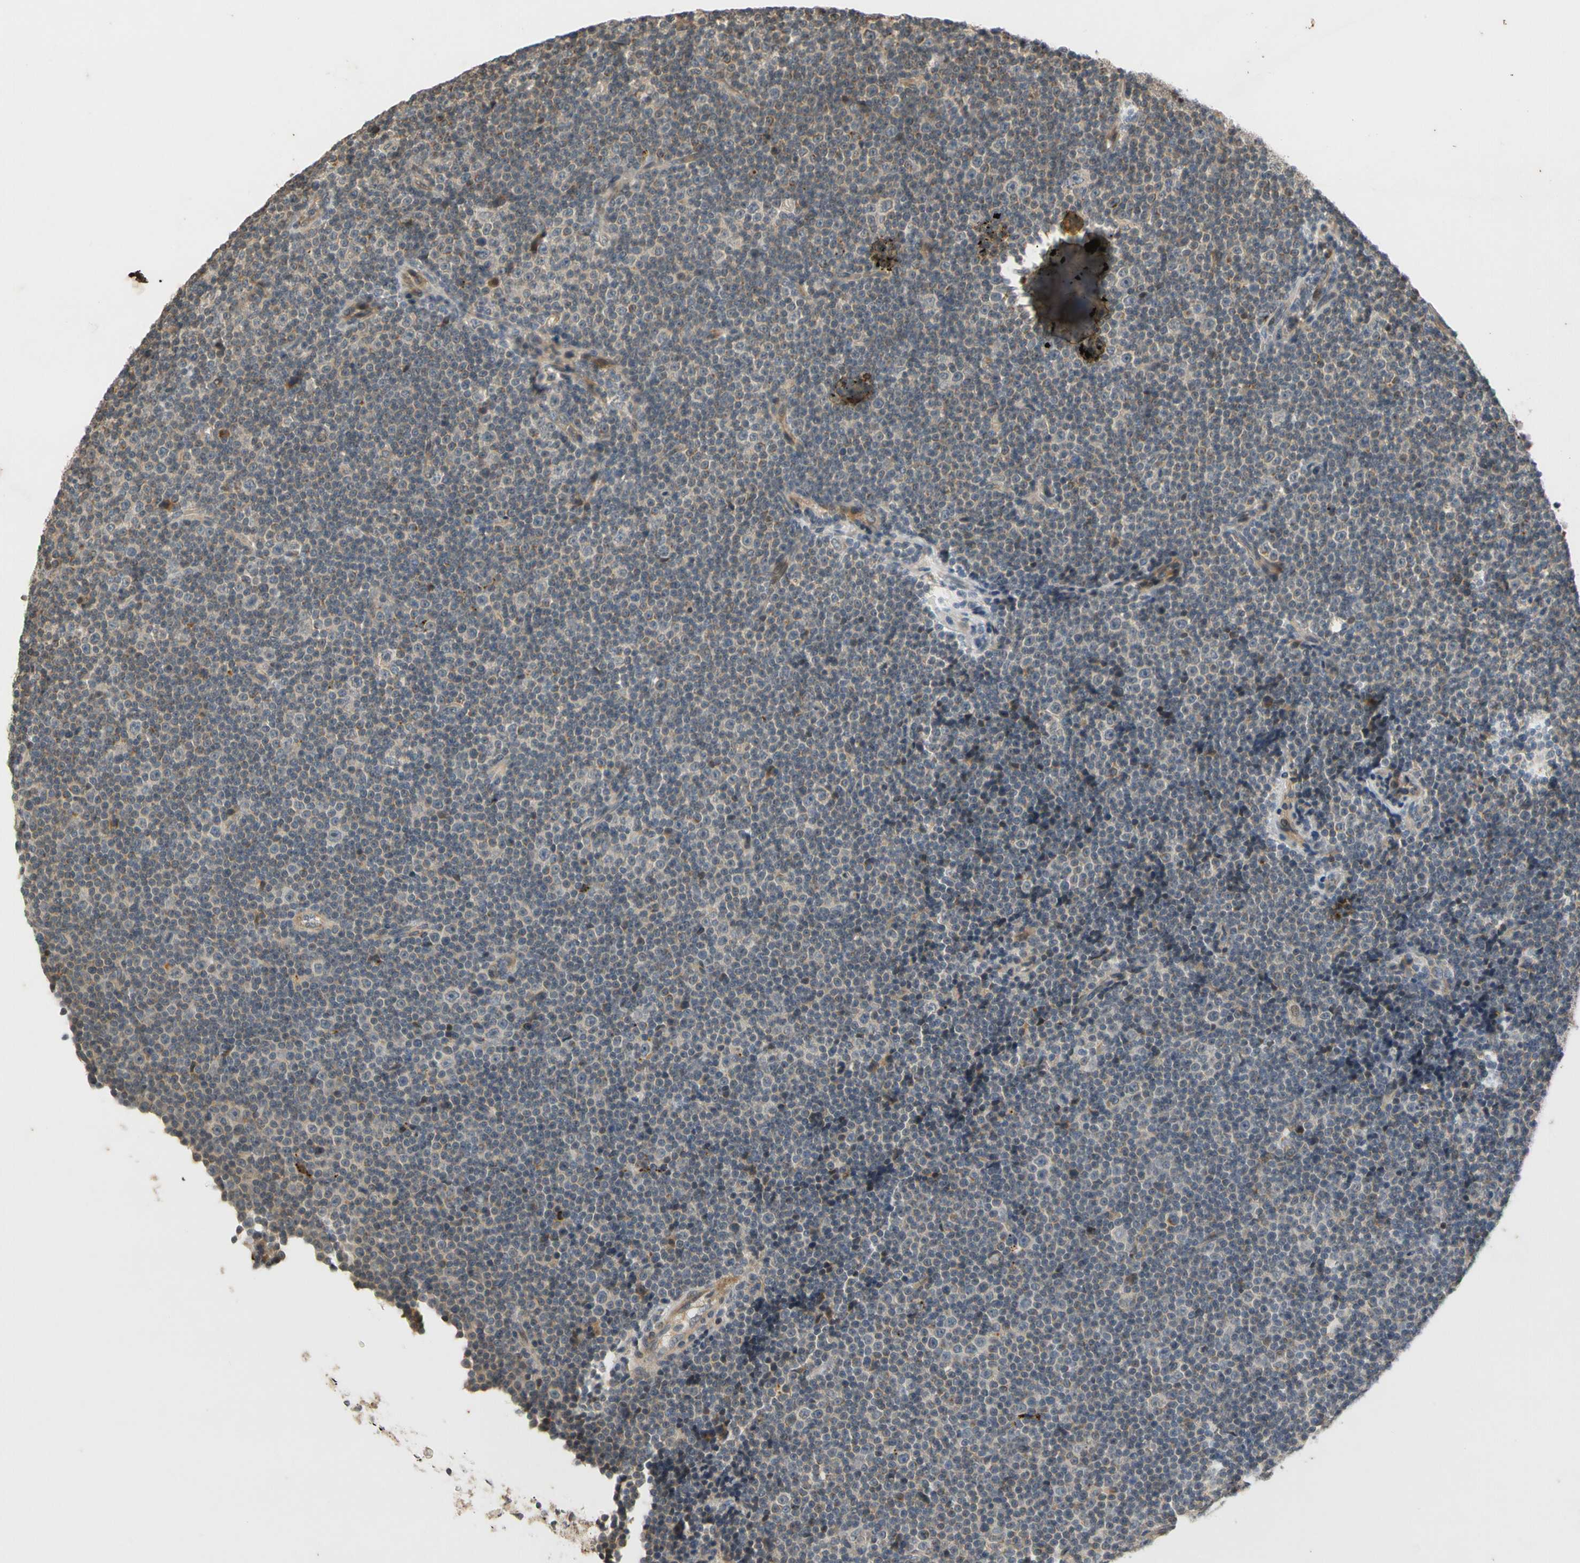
{"staining": {"intensity": "weak", "quantity": ">75%", "location": "cytoplasmic/membranous"}, "tissue": "lymphoma", "cell_type": "Tumor cells", "image_type": "cancer", "snomed": [{"axis": "morphology", "description": "Malignant lymphoma, non-Hodgkin's type, Low grade"}, {"axis": "topography", "description": "Lymph node"}], "caption": "Brown immunohistochemical staining in human lymphoma exhibits weak cytoplasmic/membranous staining in about >75% of tumor cells. (IHC, brightfield microscopy, high magnification).", "gene": "ATP2C1", "patient": {"sex": "female", "age": 67}}